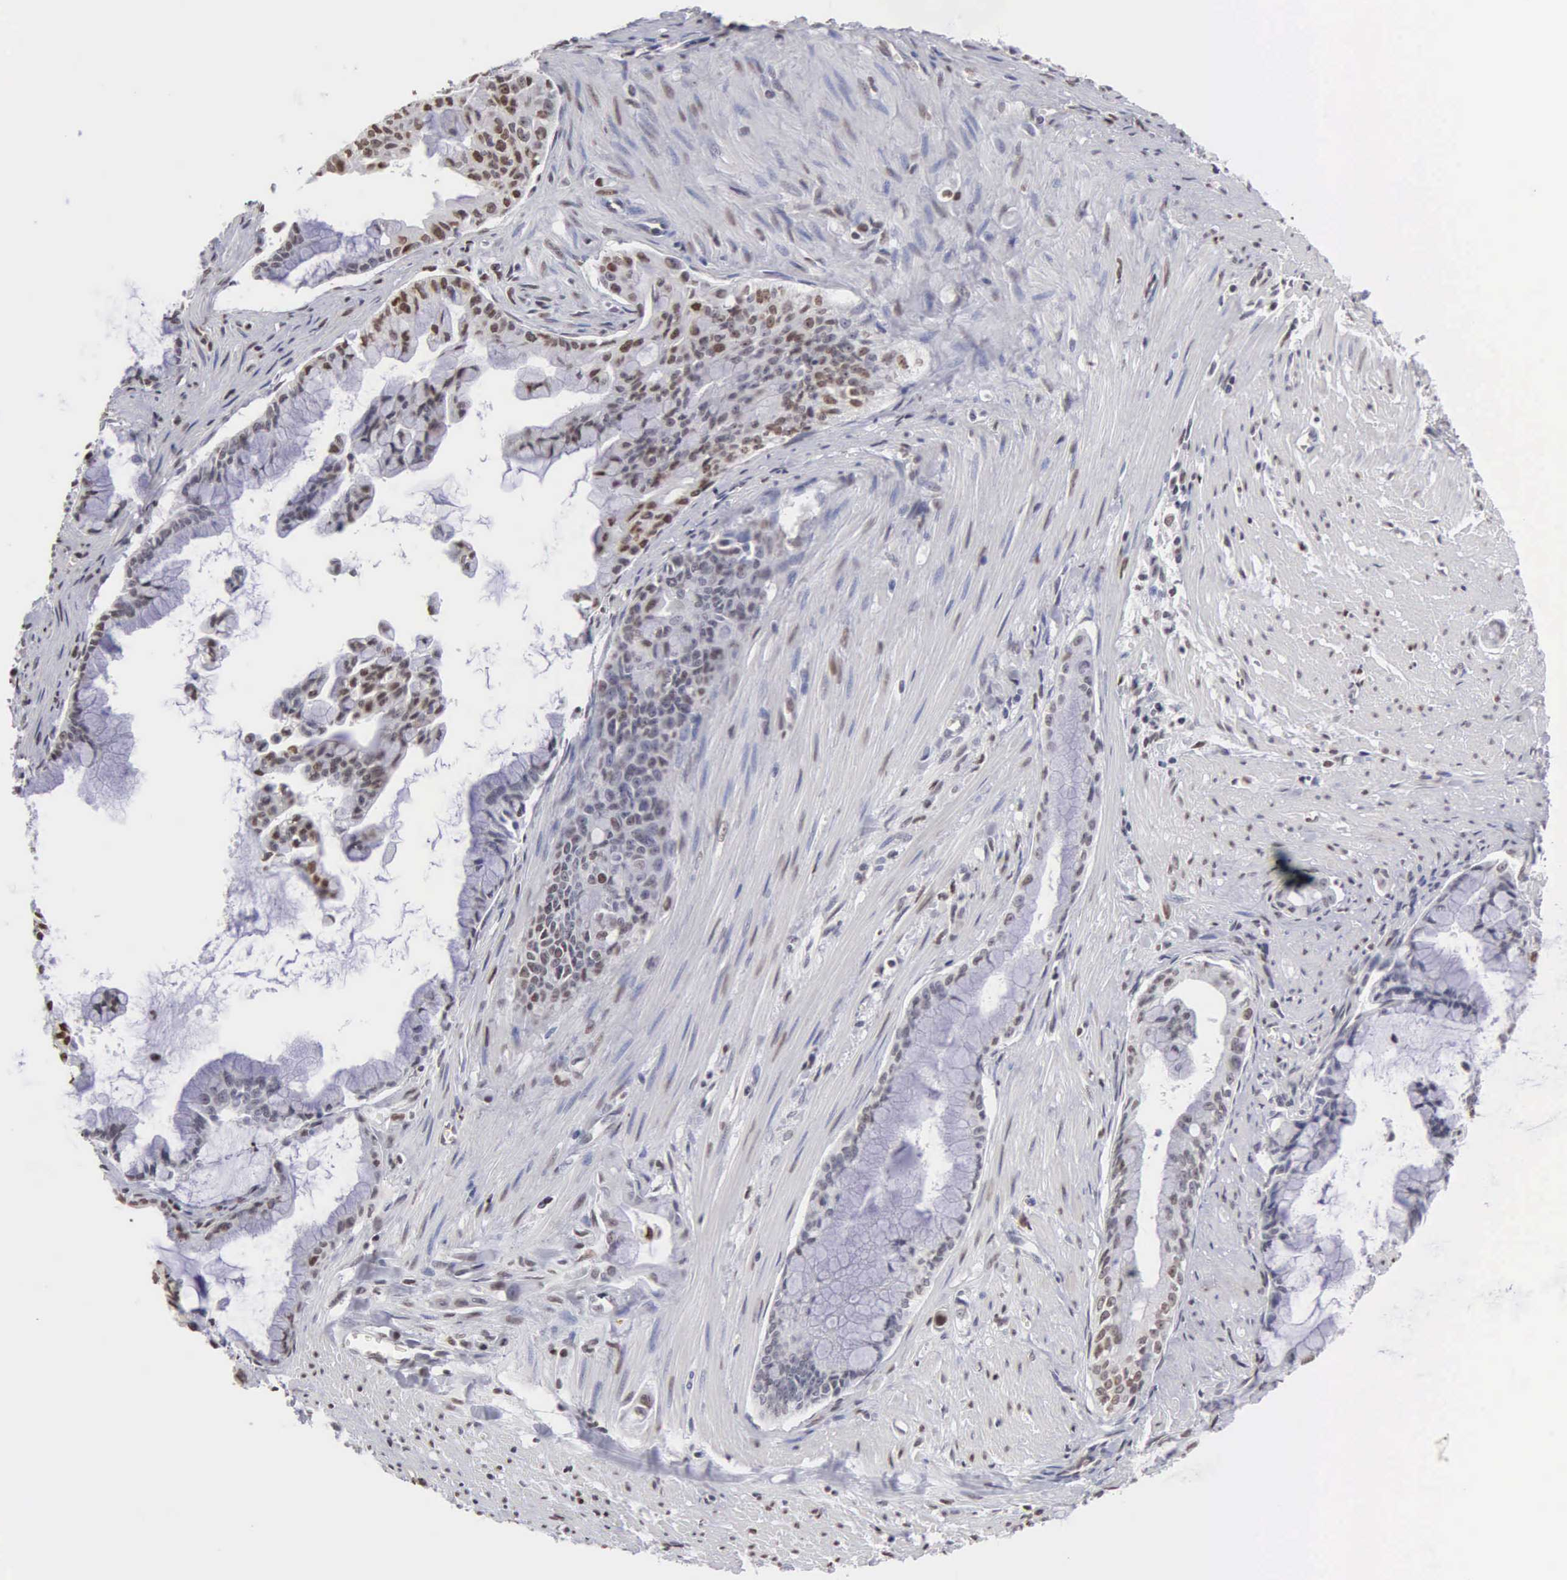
{"staining": {"intensity": "strong", "quantity": "25%-75%", "location": "nuclear"}, "tissue": "pancreatic cancer", "cell_type": "Tumor cells", "image_type": "cancer", "snomed": [{"axis": "morphology", "description": "Adenocarcinoma, NOS"}, {"axis": "topography", "description": "Pancreas"}], "caption": "Pancreatic adenocarcinoma stained for a protein (brown) displays strong nuclear positive staining in about 25%-75% of tumor cells.", "gene": "CCNG1", "patient": {"sex": "male", "age": 59}}